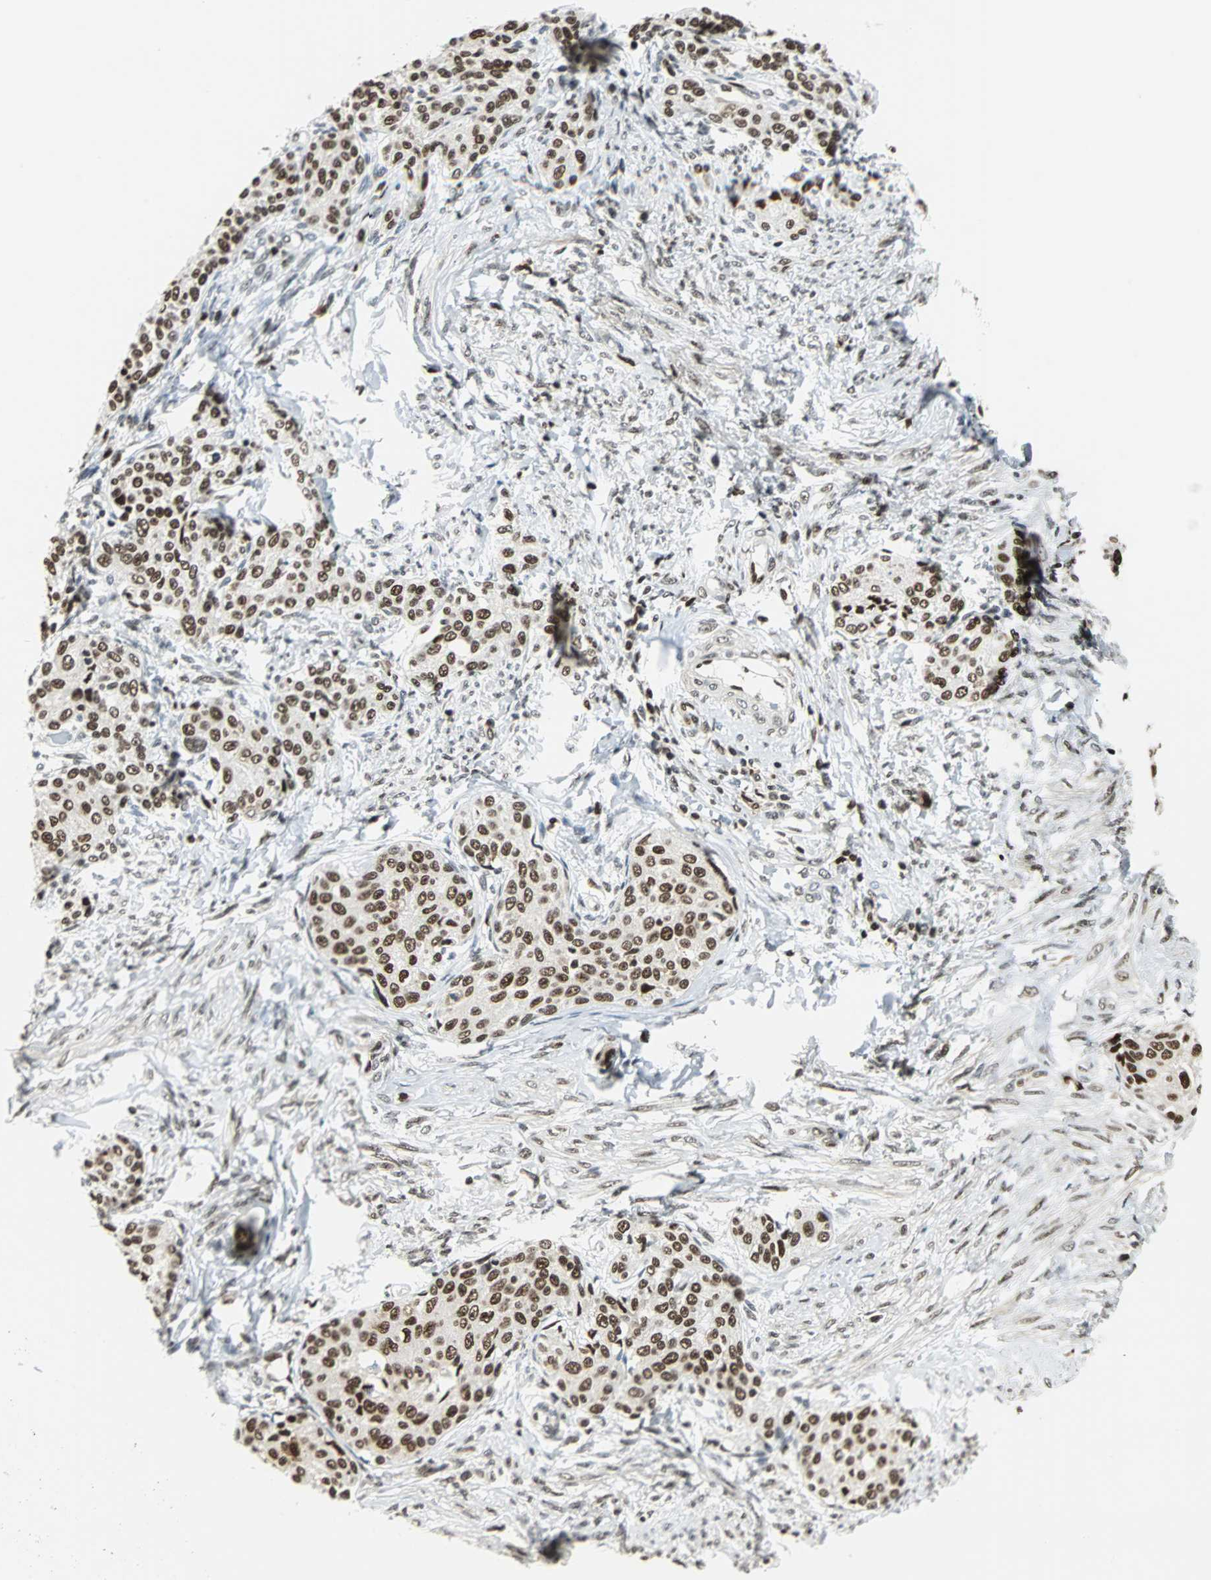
{"staining": {"intensity": "strong", "quantity": ">75%", "location": "nuclear"}, "tissue": "cervical cancer", "cell_type": "Tumor cells", "image_type": "cancer", "snomed": [{"axis": "morphology", "description": "Squamous cell carcinoma, NOS"}, {"axis": "morphology", "description": "Adenocarcinoma, NOS"}, {"axis": "topography", "description": "Cervix"}], "caption": "Immunohistochemical staining of cervical adenocarcinoma reveals high levels of strong nuclear expression in about >75% of tumor cells.", "gene": "XRCC4", "patient": {"sex": "female", "age": 52}}